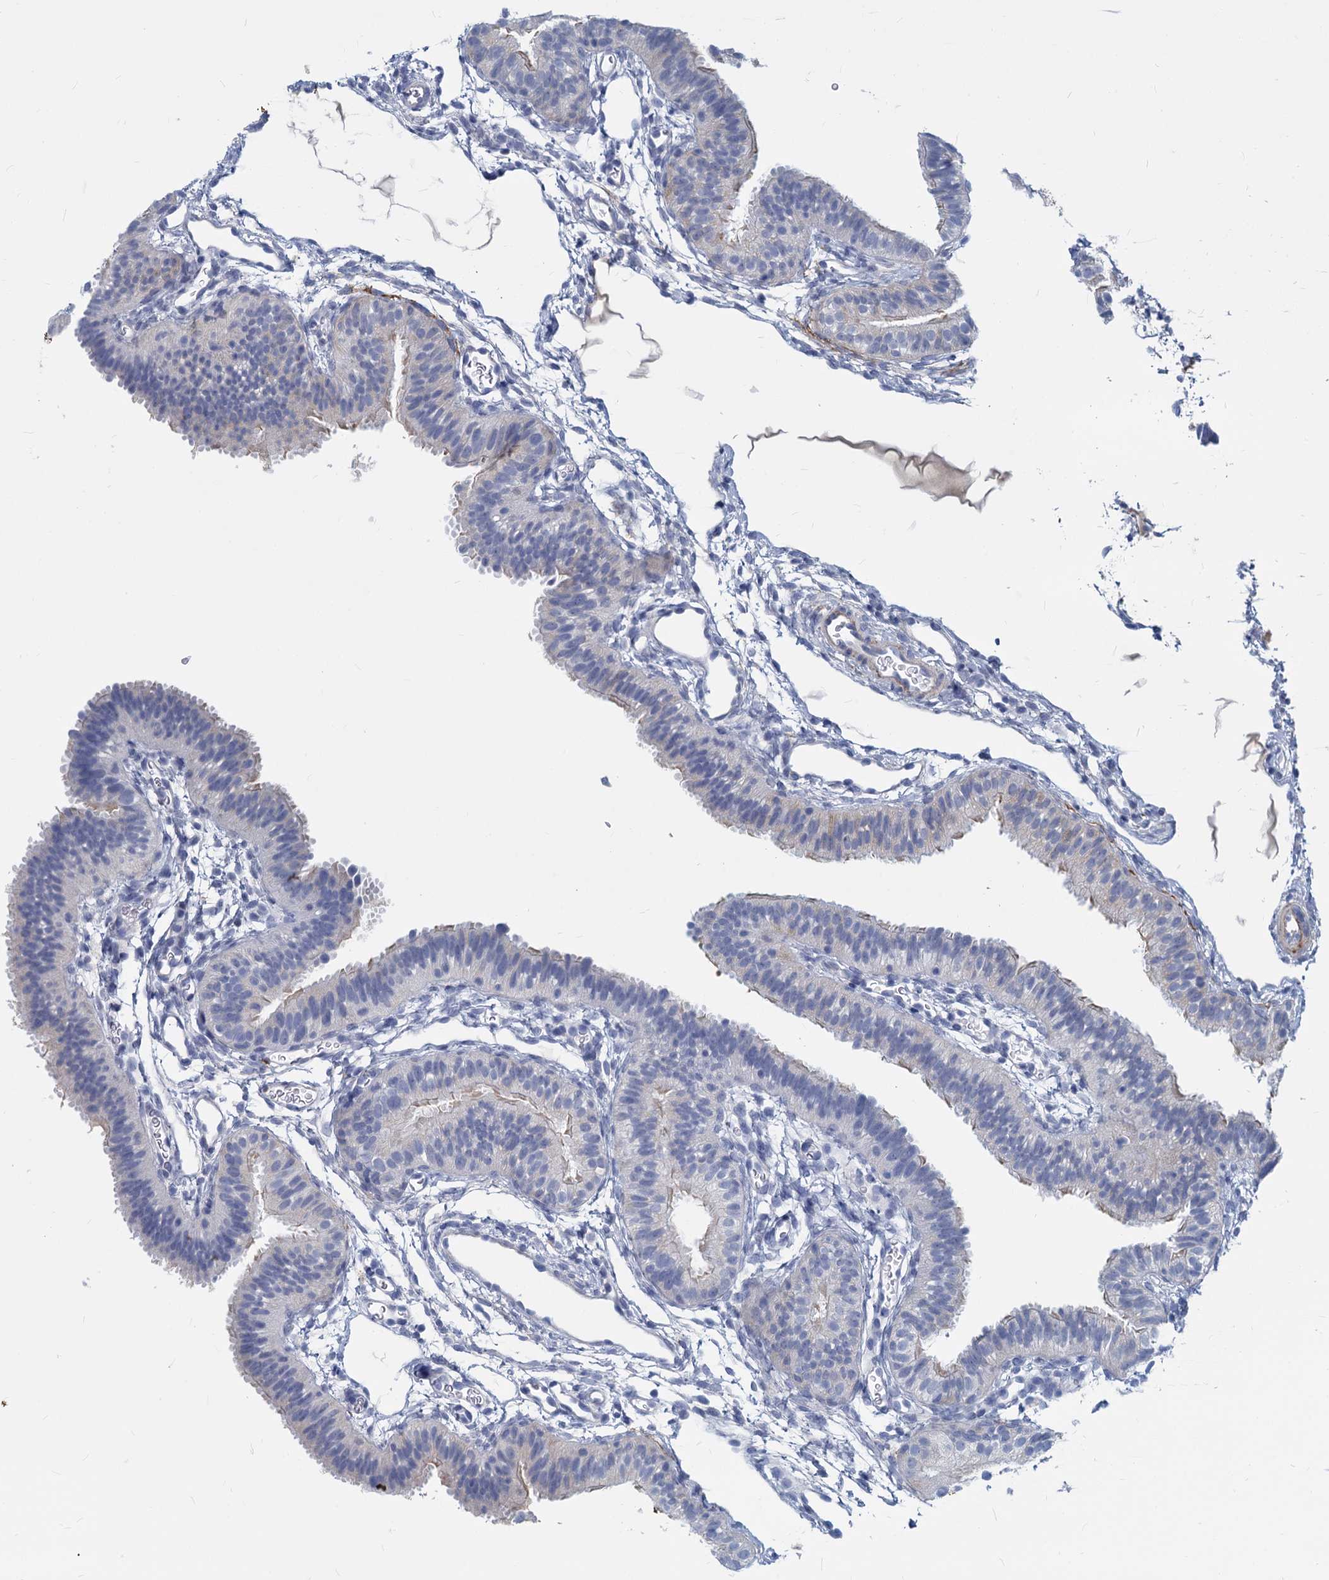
{"staining": {"intensity": "negative", "quantity": "none", "location": "none"}, "tissue": "fallopian tube", "cell_type": "Glandular cells", "image_type": "normal", "snomed": [{"axis": "morphology", "description": "Normal tissue, NOS"}, {"axis": "topography", "description": "Fallopian tube"}], "caption": "Unremarkable fallopian tube was stained to show a protein in brown. There is no significant positivity in glandular cells. (DAB IHC, high magnification).", "gene": "GSTM3", "patient": {"sex": "female", "age": 35}}